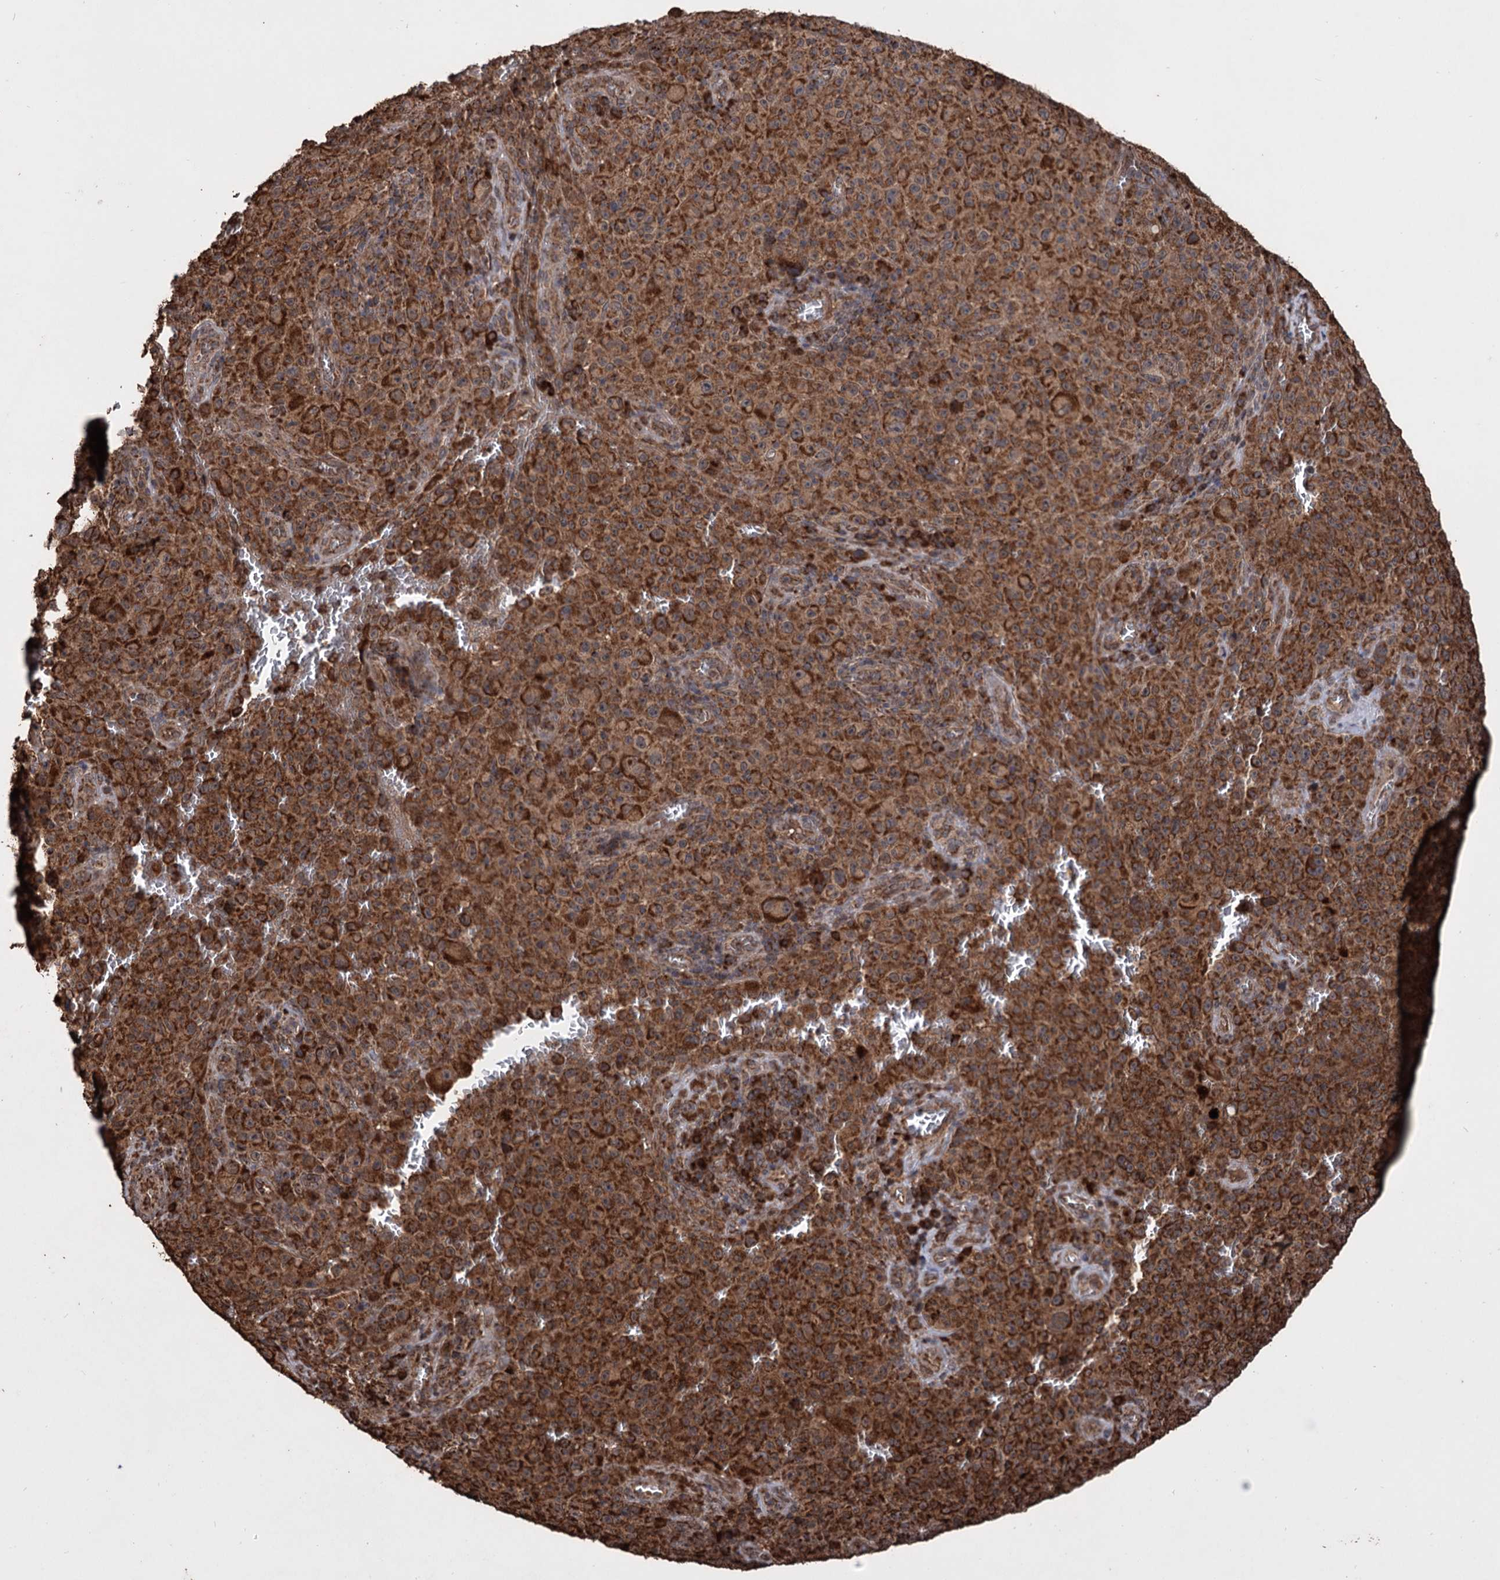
{"staining": {"intensity": "strong", "quantity": ">75%", "location": "cytoplasmic/membranous"}, "tissue": "melanoma", "cell_type": "Tumor cells", "image_type": "cancer", "snomed": [{"axis": "morphology", "description": "Malignant melanoma, NOS"}, {"axis": "topography", "description": "Skin"}], "caption": "Immunohistochemical staining of human malignant melanoma reveals high levels of strong cytoplasmic/membranous protein staining in about >75% of tumor cells.", "gene": "IPO4", "patient": {"sex": "female", "age": 82}}